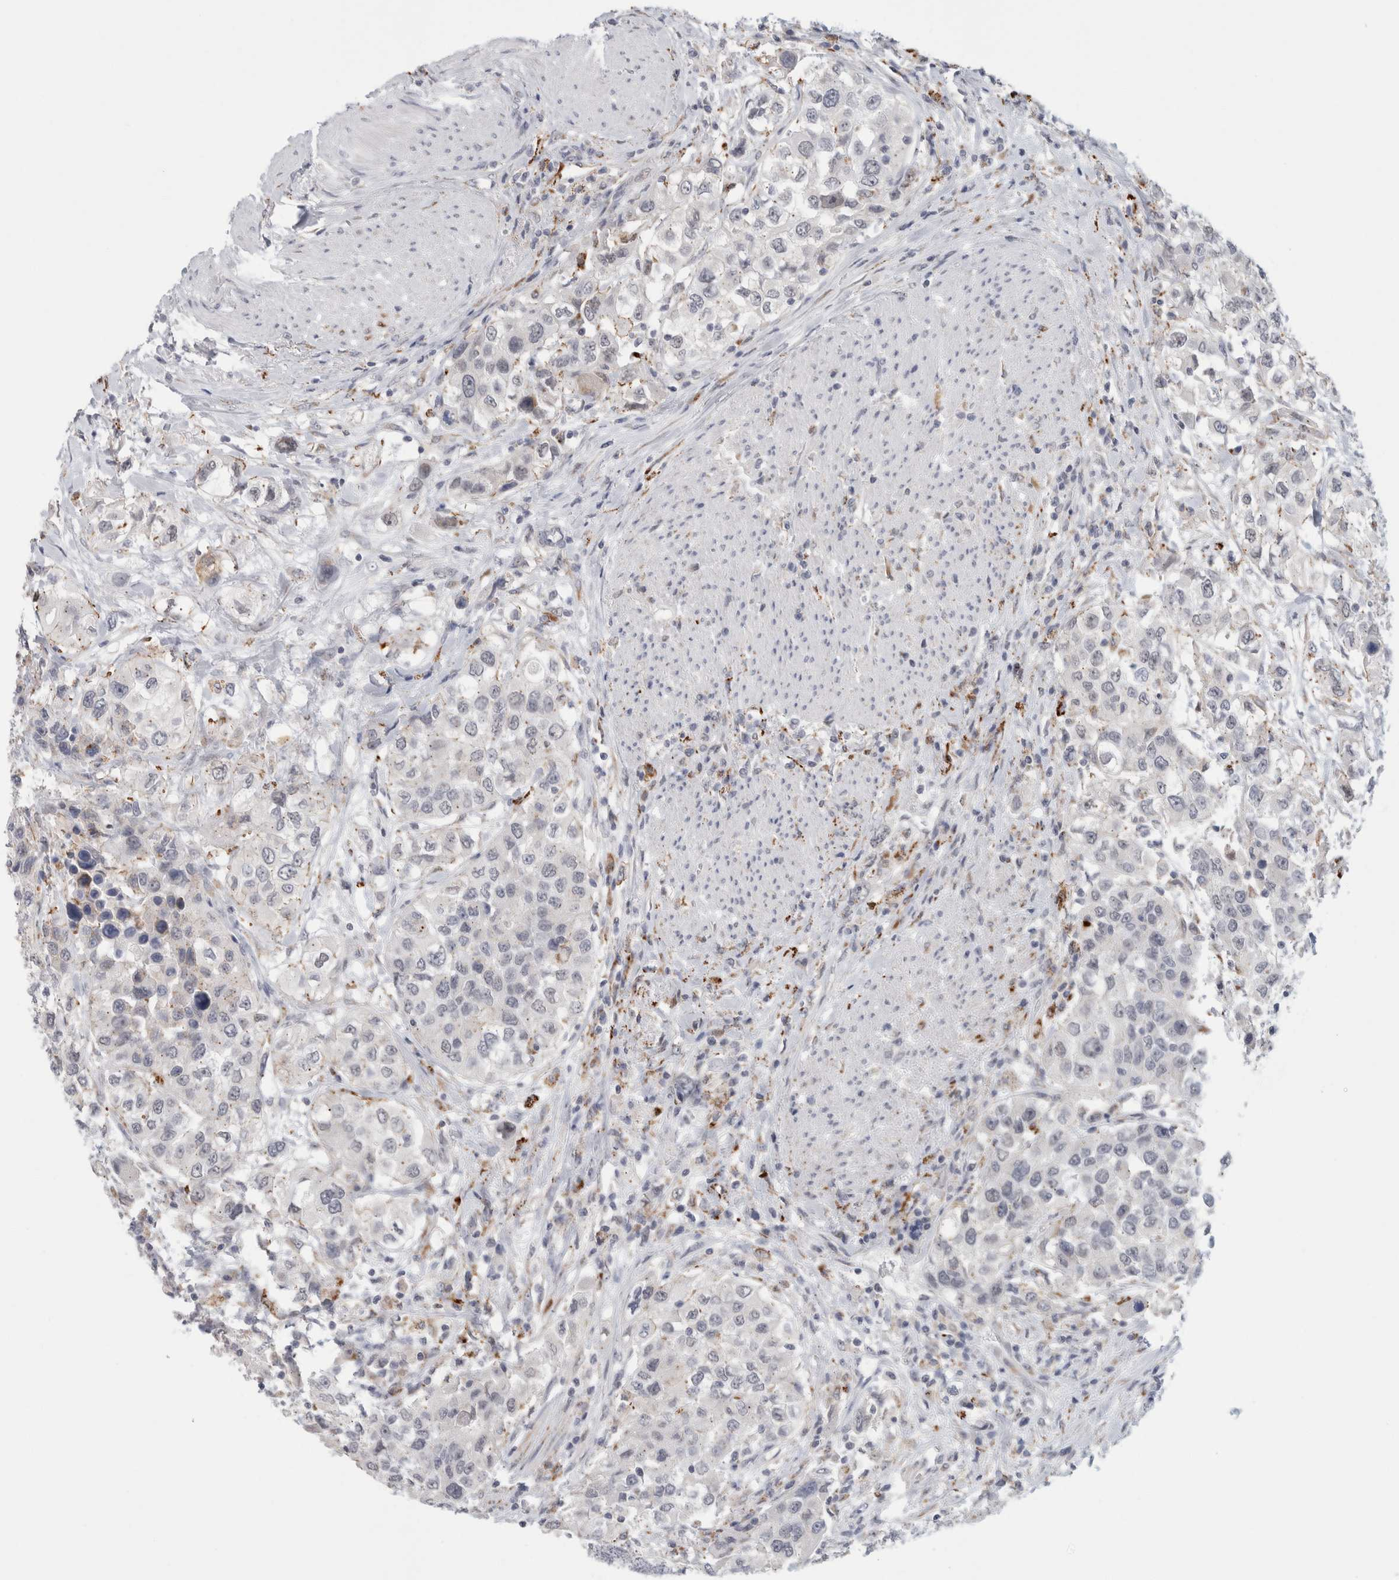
{"staining": {"intensity": "negative", "quantity": "none", "location": "none"}, "tissue": "urothelial cancer", "cell_type": "Tumor cells", "image_type": "cancer", "snomed": [{"axis": "morphology", "description": "Urothelial carcinoma, High grade"}, {"axis": "topography", "description": "Urinary bladder"}], "caption": "This photomicrograph is of urothelial cancer stained with immunohistochemistry (IHC) to label a protein in brown with the nuclei are counter-stained blue. There is no positivity in tumor cells. (Immunohistochemistry, brightfield microscopy, high magnification).", "gene": "NIPA1", "patient": {"sex": "female", "age": 80}}